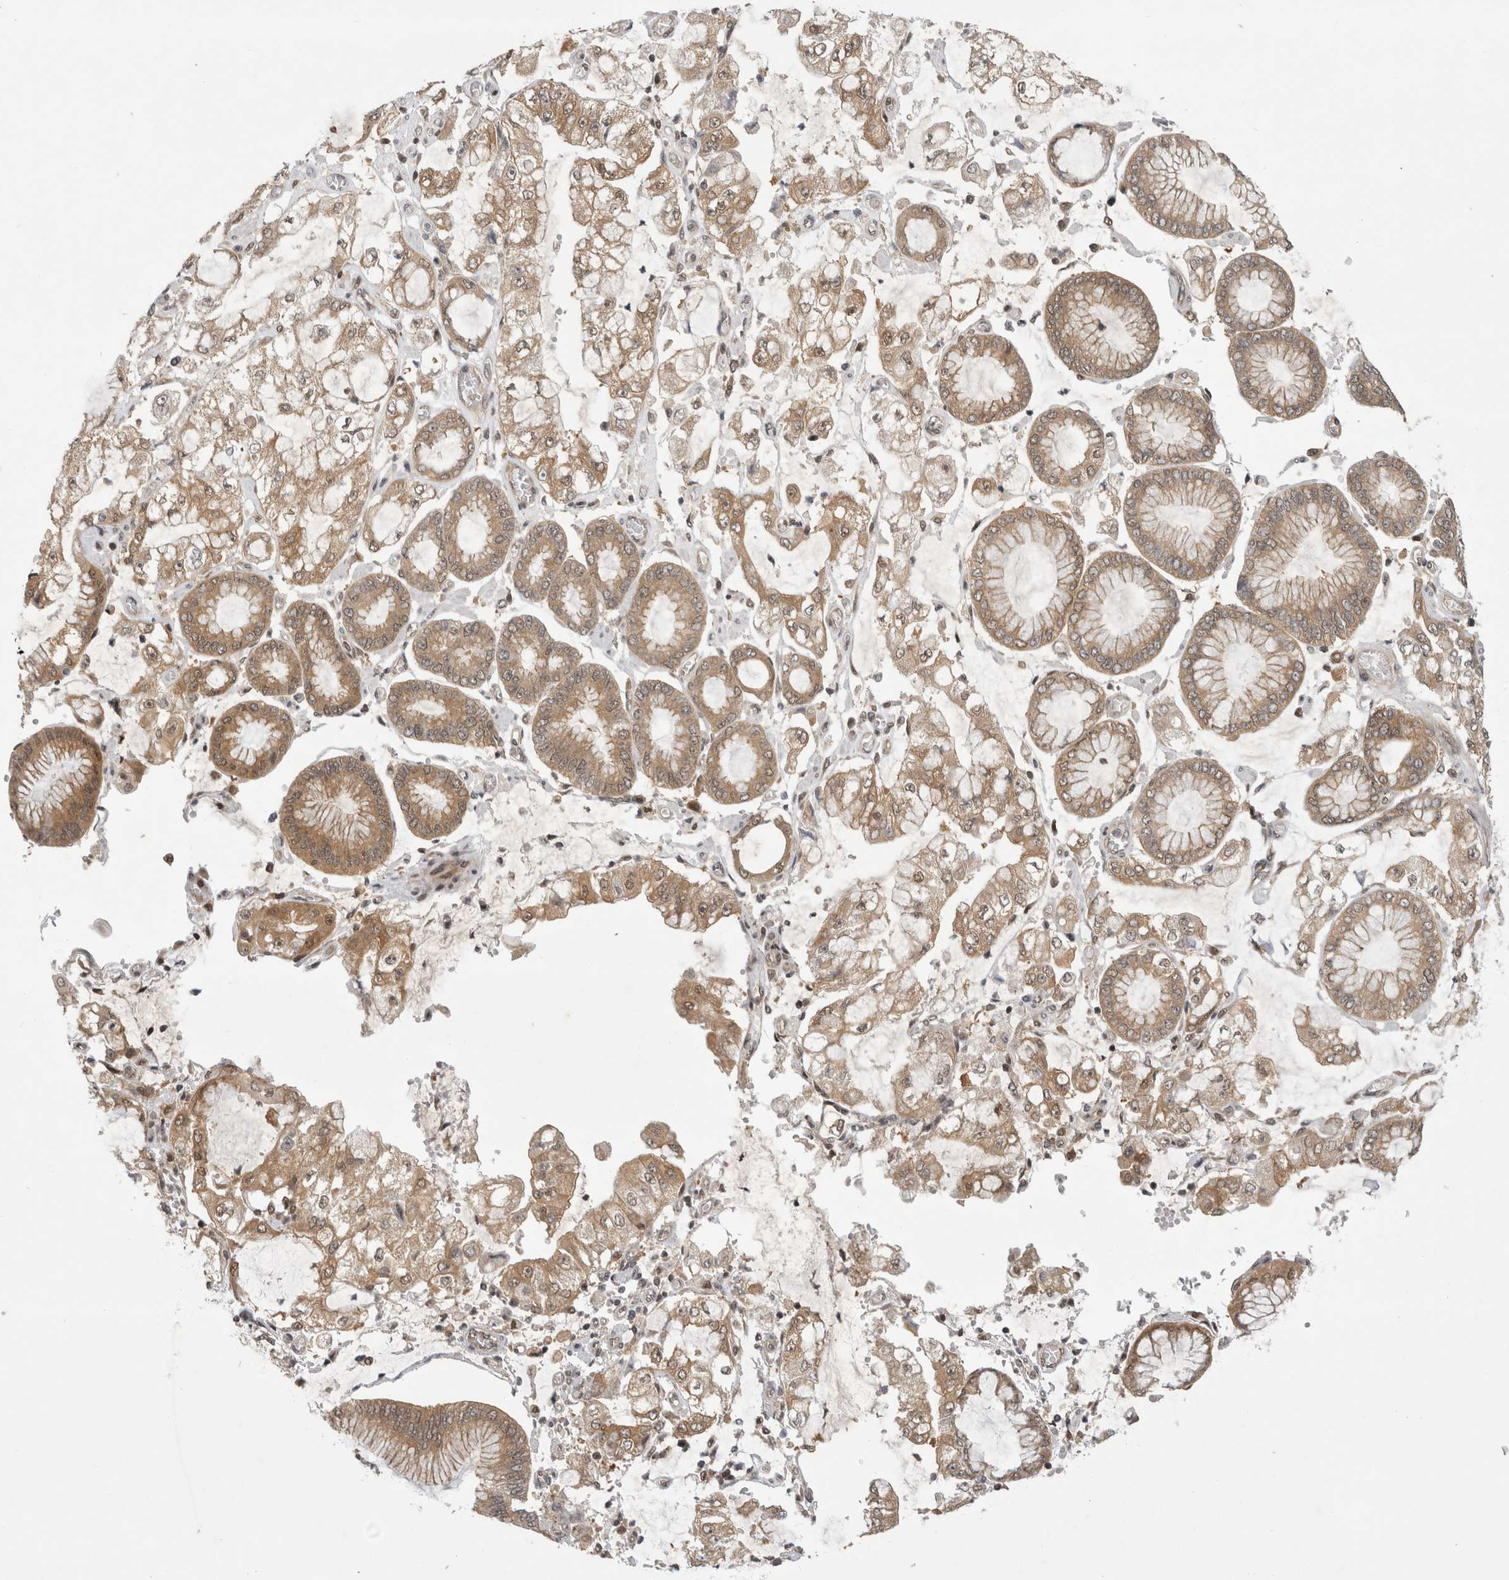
{"staining": {"intensity": "moderate", "quantity": ">75%", "location": "cytoplasmic/membranous"}, "tissue": "stomach cancer", "cell_type": "Tumor cells", "image_type": "cancer", "snomed": [{"axis": "morphology", "description": "Adenocarcinoma, NOS"}, {"axis": "topography", "description": "Stomach"}], "caption": "Moderate cytoplasmic/membranous staining for a protein is identified in about >75% of tumor cells of stomach cancer (adenocarcinoma) using immunohistochemistry.", "gene": "PSMB2", "patient": {"sex": "male", "age": 76}}